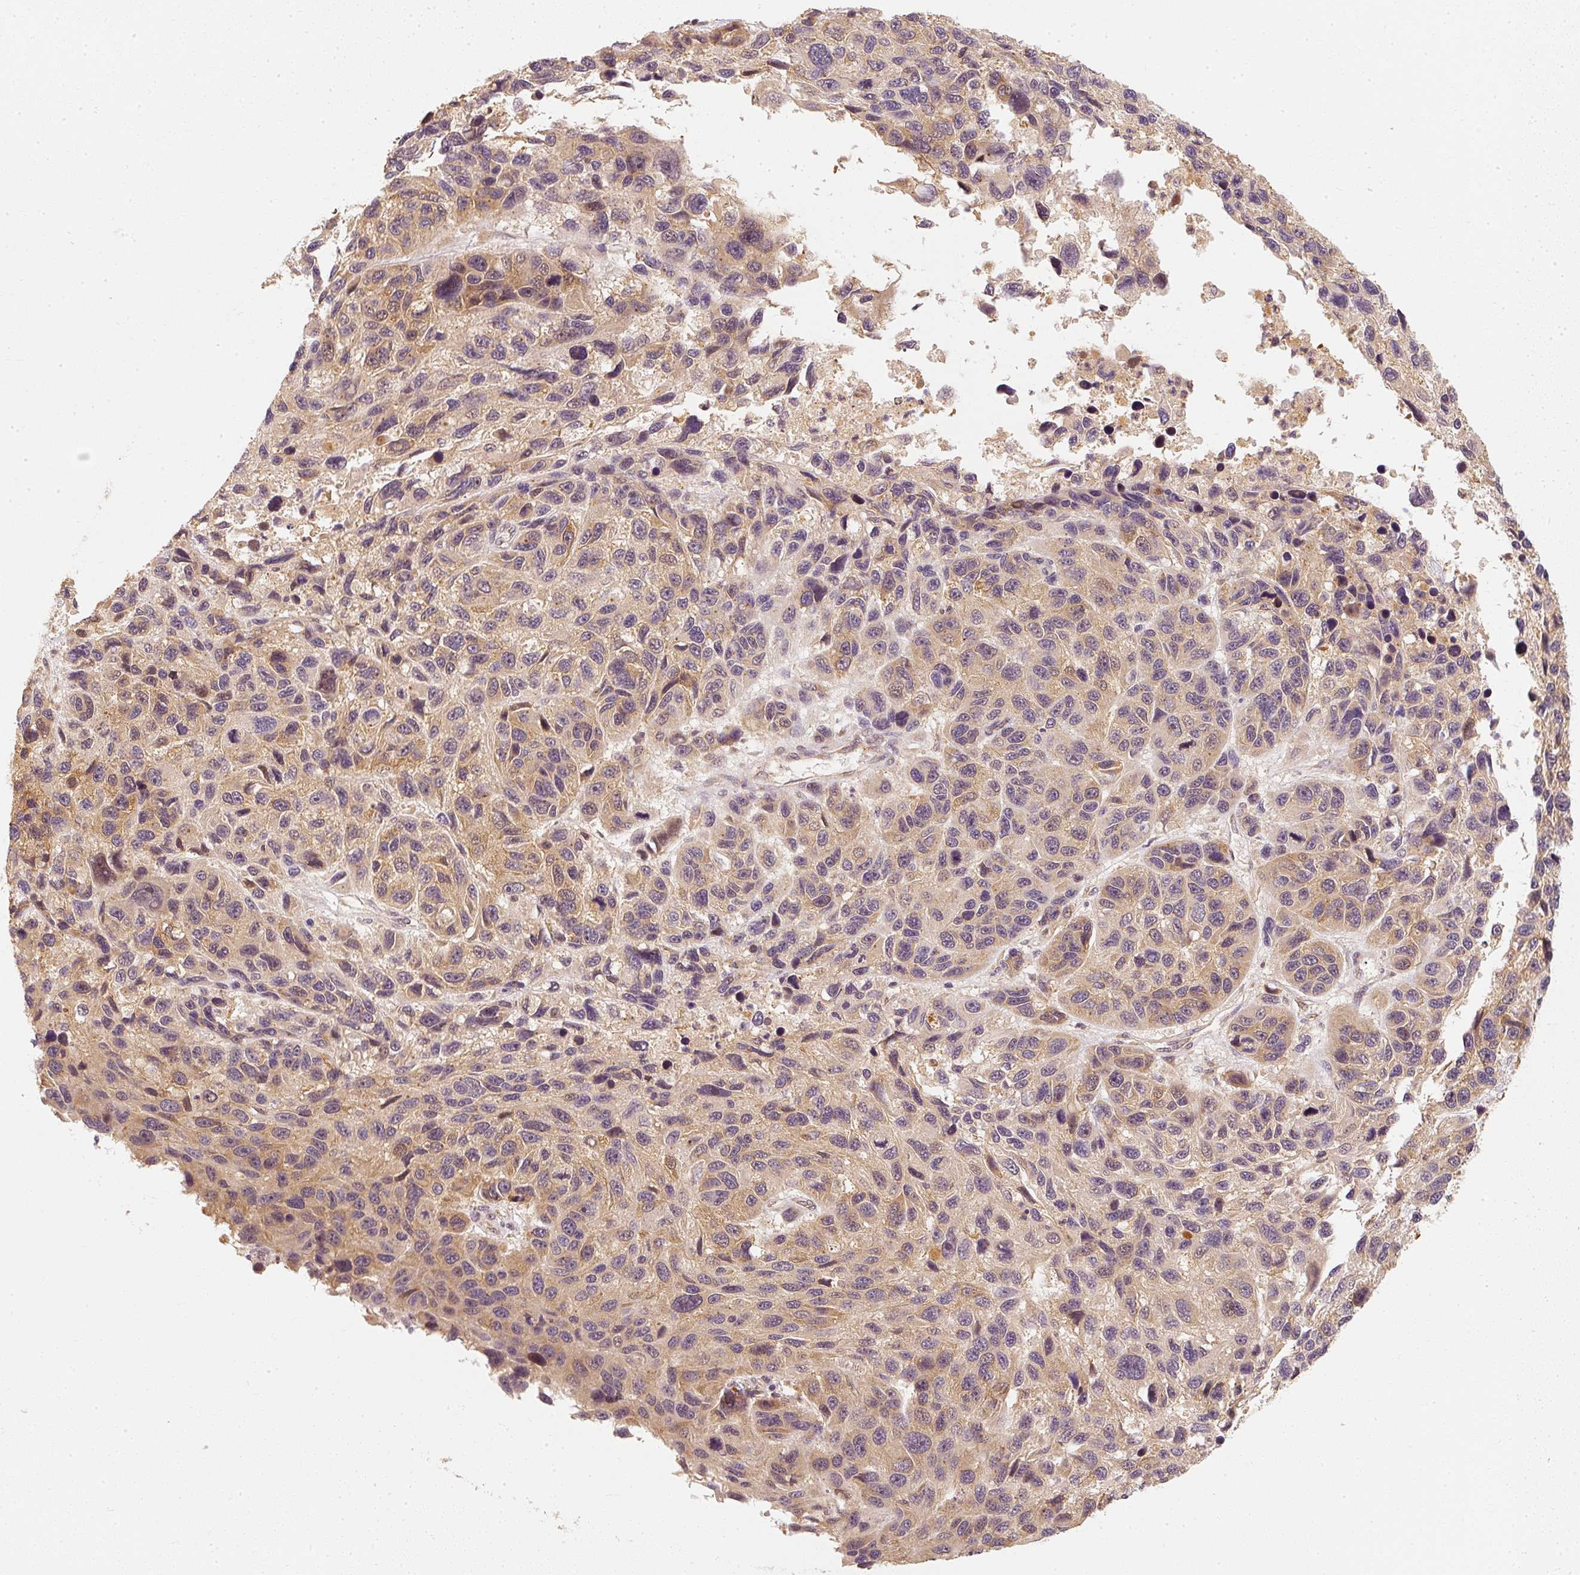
{"staining": {"intensity": "moderate", "quantity": "25%-75%", "location": "cytoplasmic/membranous"}, "tissue": "melanoma", "cell_type": "Tumor cells", "image_type": "cancer", "snomed": [{"axis": "morphology", "description": "Malignant melanoma, NOS"}, {"axis": "topography", "description": "Skin"}], "caption": "Brown immunohistochemical staining in human melanoma displays moderate cytoplasmic/membranous expression in approximately 25%-75% of tumor cells.", "gene": "EEF1A2", "patient": {"sex": "male", "age": 53}}